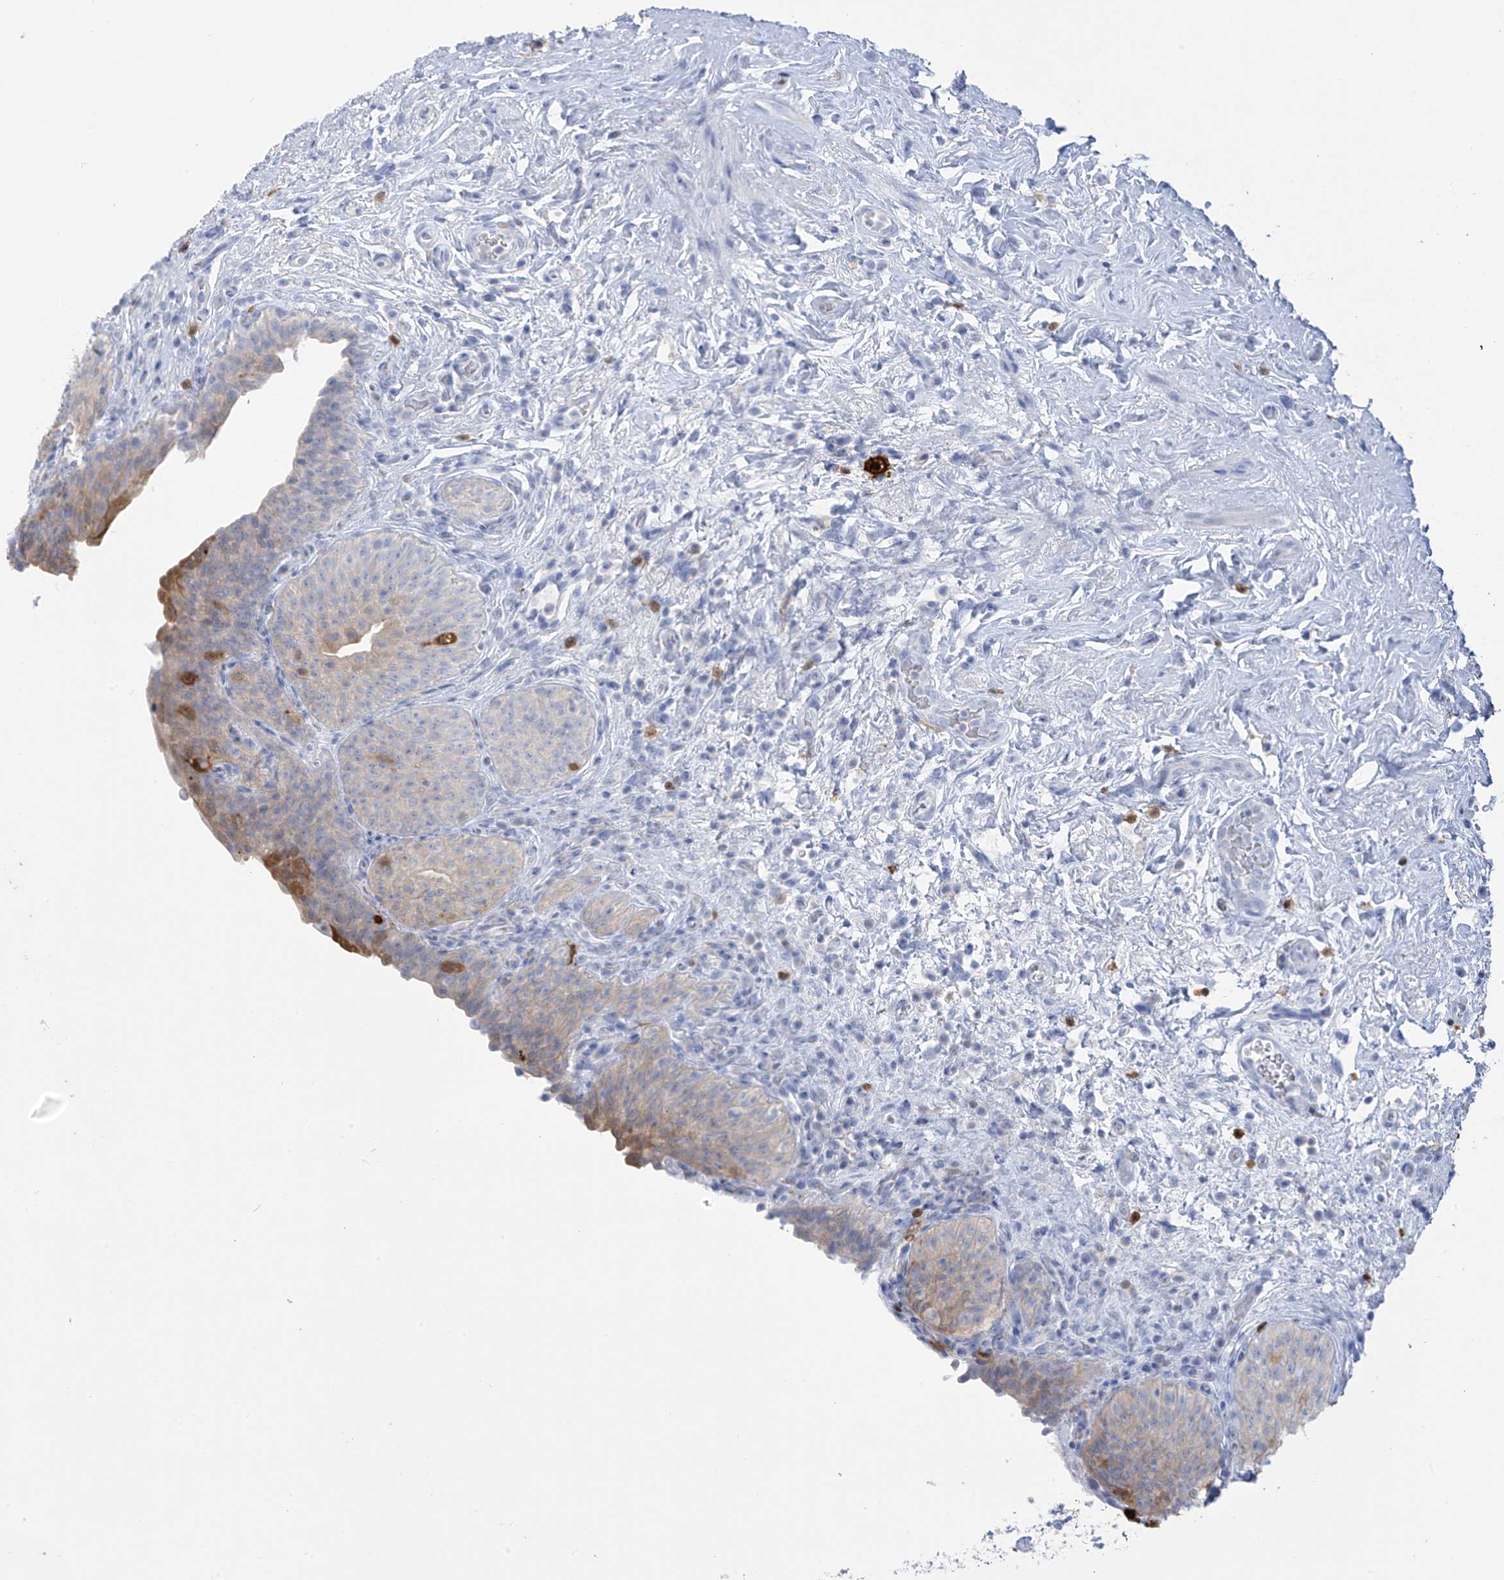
{"staining": {"intensity": "moderate", "quantity": "<25%", "location": "cytoplasmic/membranous,nuclear"}, "tissue": "urinary bladder", "cell_type": "Urothelial cells", "image_type": "normal", "snomed": [{"axis": "morphology", "description": "Normal tissue, NOS"}, {"axis": "topography", "description": "Urinary bladder"}], "caption": "IHC of normal human urinary bladder displays low levels of moderate cytoplasmic/membranous,nuclear expression in approximately <25% of urothelial cells. The staining is performed using DAB brown chromogen to label protein expression. The nuclei are counter-stained blue using hematoxylin.", "gene": "TRMT2B", "patient": {"sex": "male", "age": 83}}